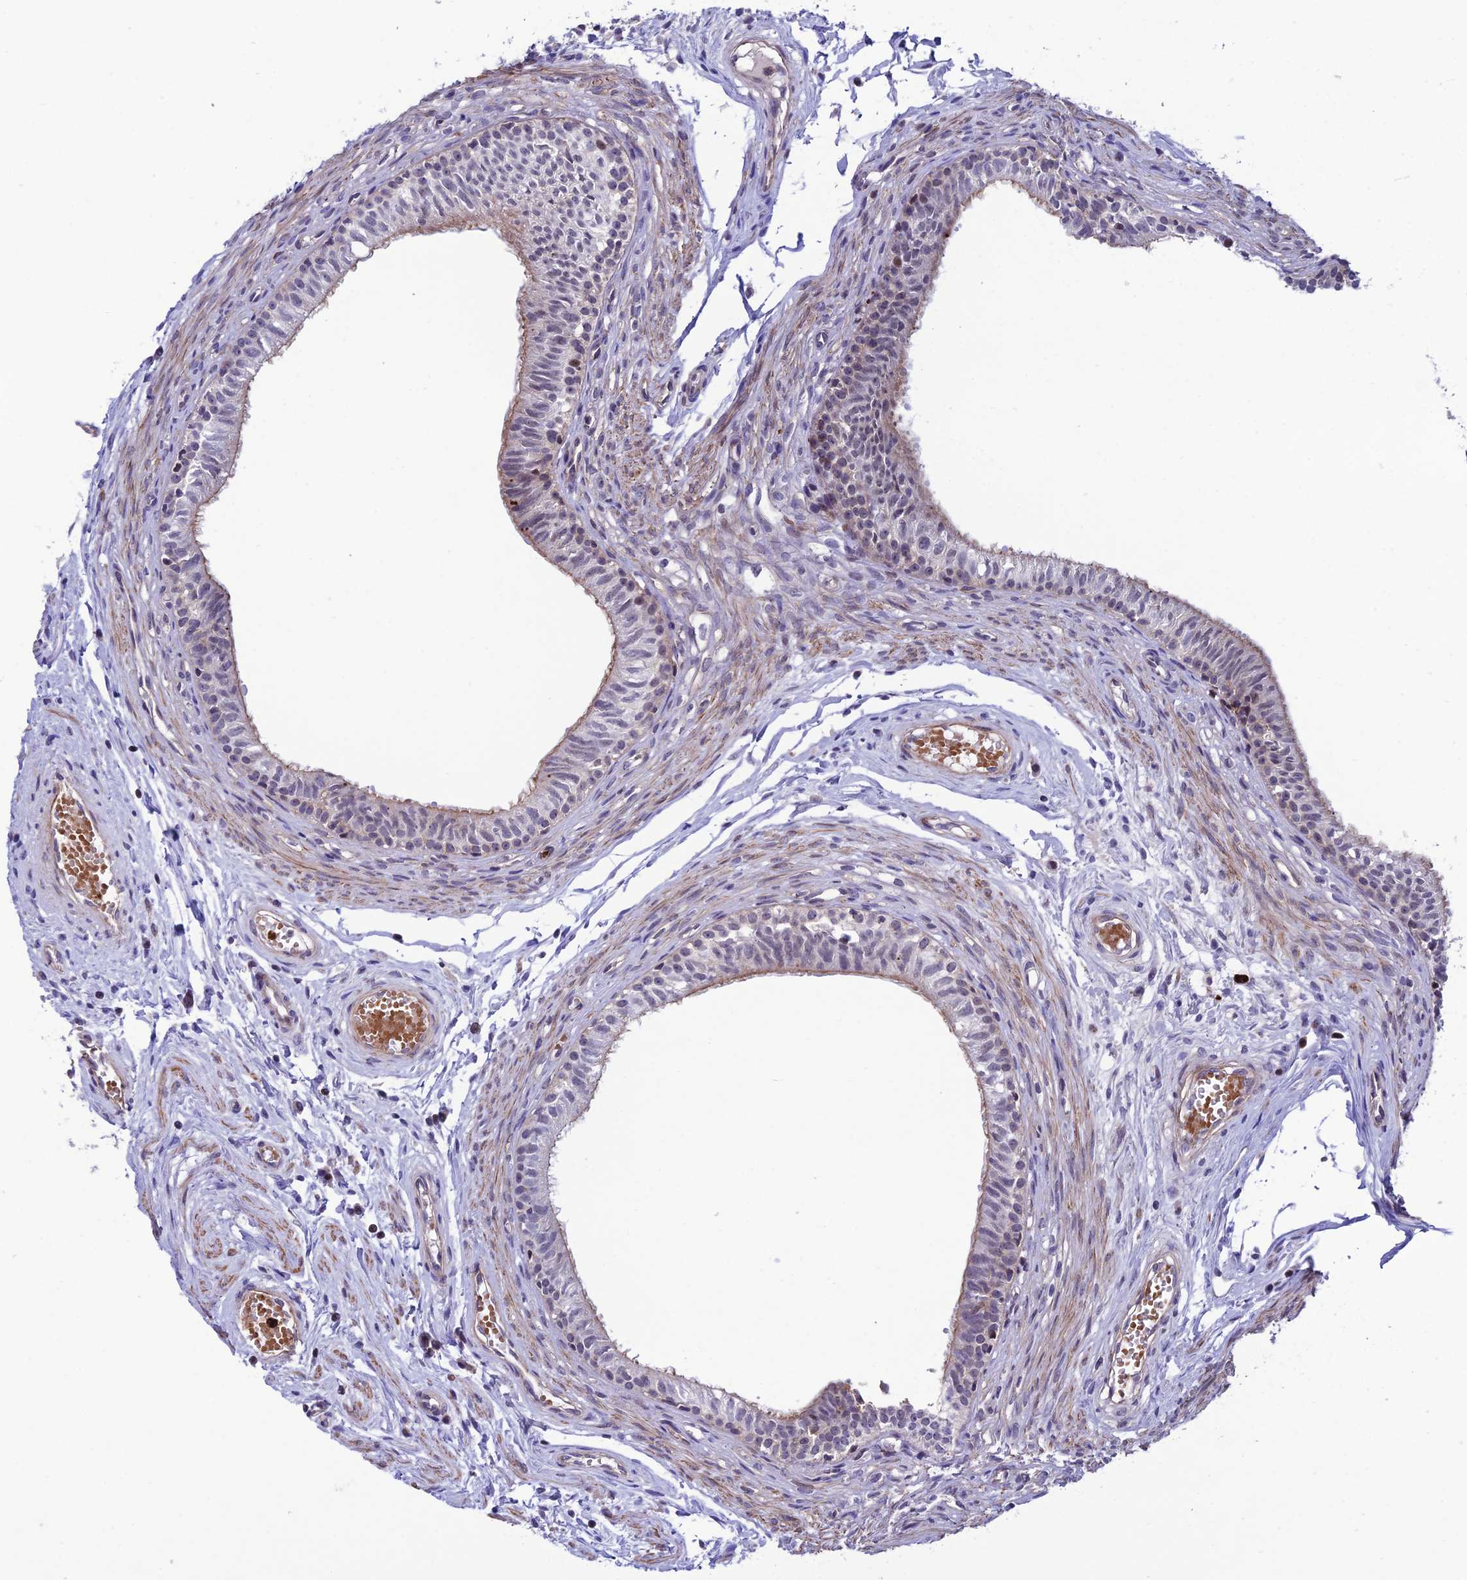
{"staining": {"intensity": "weak", "quantity": "25%-75%", "location": "cytoplasmic/membranous"}, "tissue": "epididymis", "cell_type": "Glandular cells", "image_type": "normal", "snomed": [{"axis": "morphology", "description": "Normal tissue, NOS"}, {"axis": "topography", "description": "Epididymis, spermatic cord, NOS"}], "caption": "A high-resolution photomicrograph shows IHC staining of normal epididymis, which shows weak cytoplasmic/membranous positivity in about 25%-75% of glandular cells. (DAB (3,3'-diaminobenzidine) IHC, brown staining for protein, blue staining for nuclei).", "gene": "COL6A6", "patient": {"sex": "male", "age": 22}}